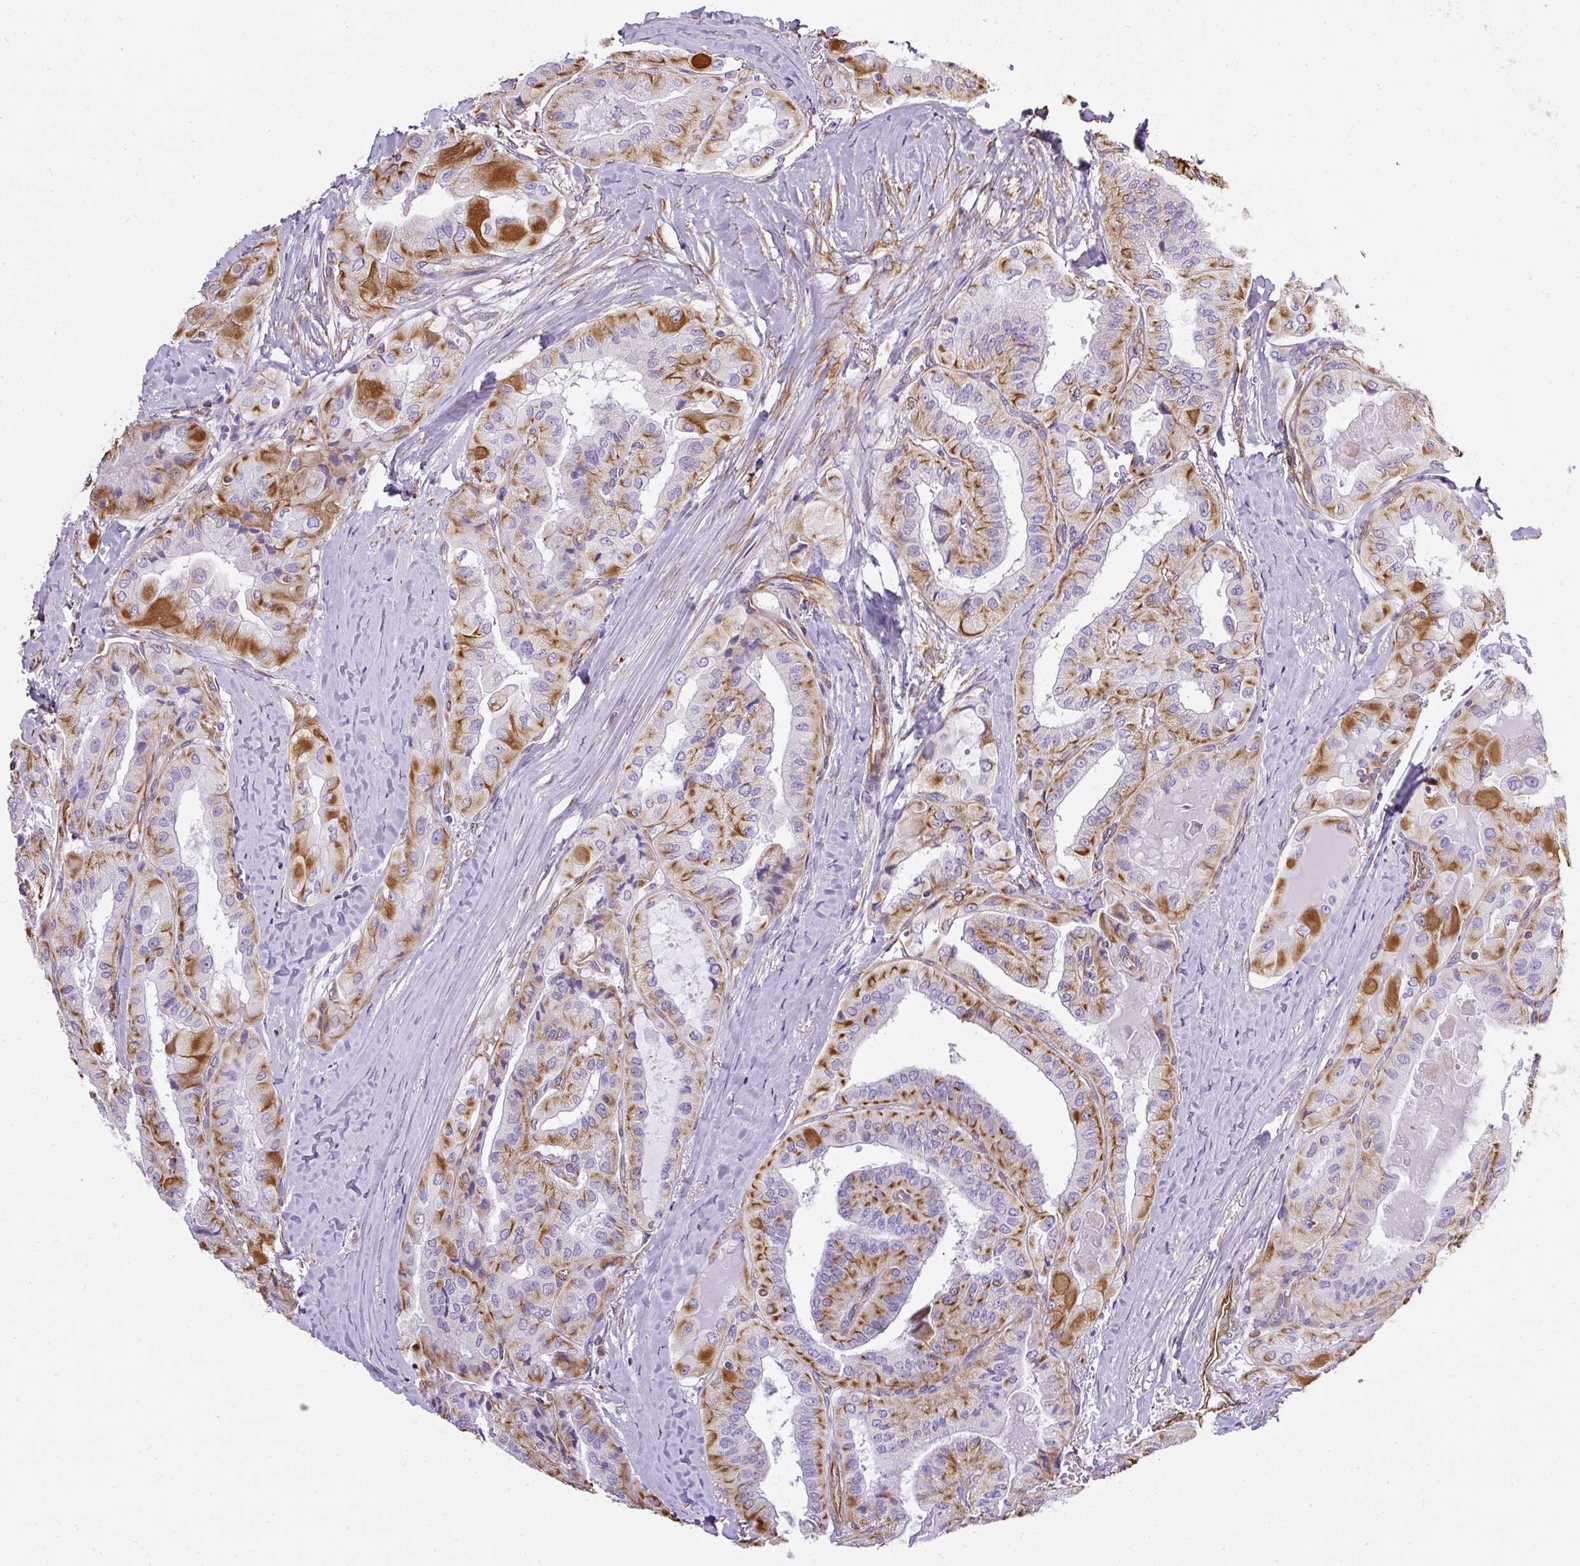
{"staining": {"intensity": "strong", "quantity": "25%-75%", "location": "cytoplasmic/membranous"}, "tissue": "thyroid cancer", "cell_type": "Tumor cells", "image_type": "cancer", "snomed": [{"axis": "morphology", "description": "Normal tissue, NOS"}, {"axis": "morphology", "description": "Papillary adenocarcinoma, NOS"}, {"axis": "topography", "description": "Thyroid gland"}], "caption": "Immunohistochemical staining of human papillary adenocarcinoma (thyroid) shows high levels of strong cytoplasmic/membranous protein positivity in about 25%-75% of tumor cells. Ihc stains the protein of interest in brown and the nuclei are stained blue.", "gene": "PLS1", "patient": {"sex": "female", "age": 59}}